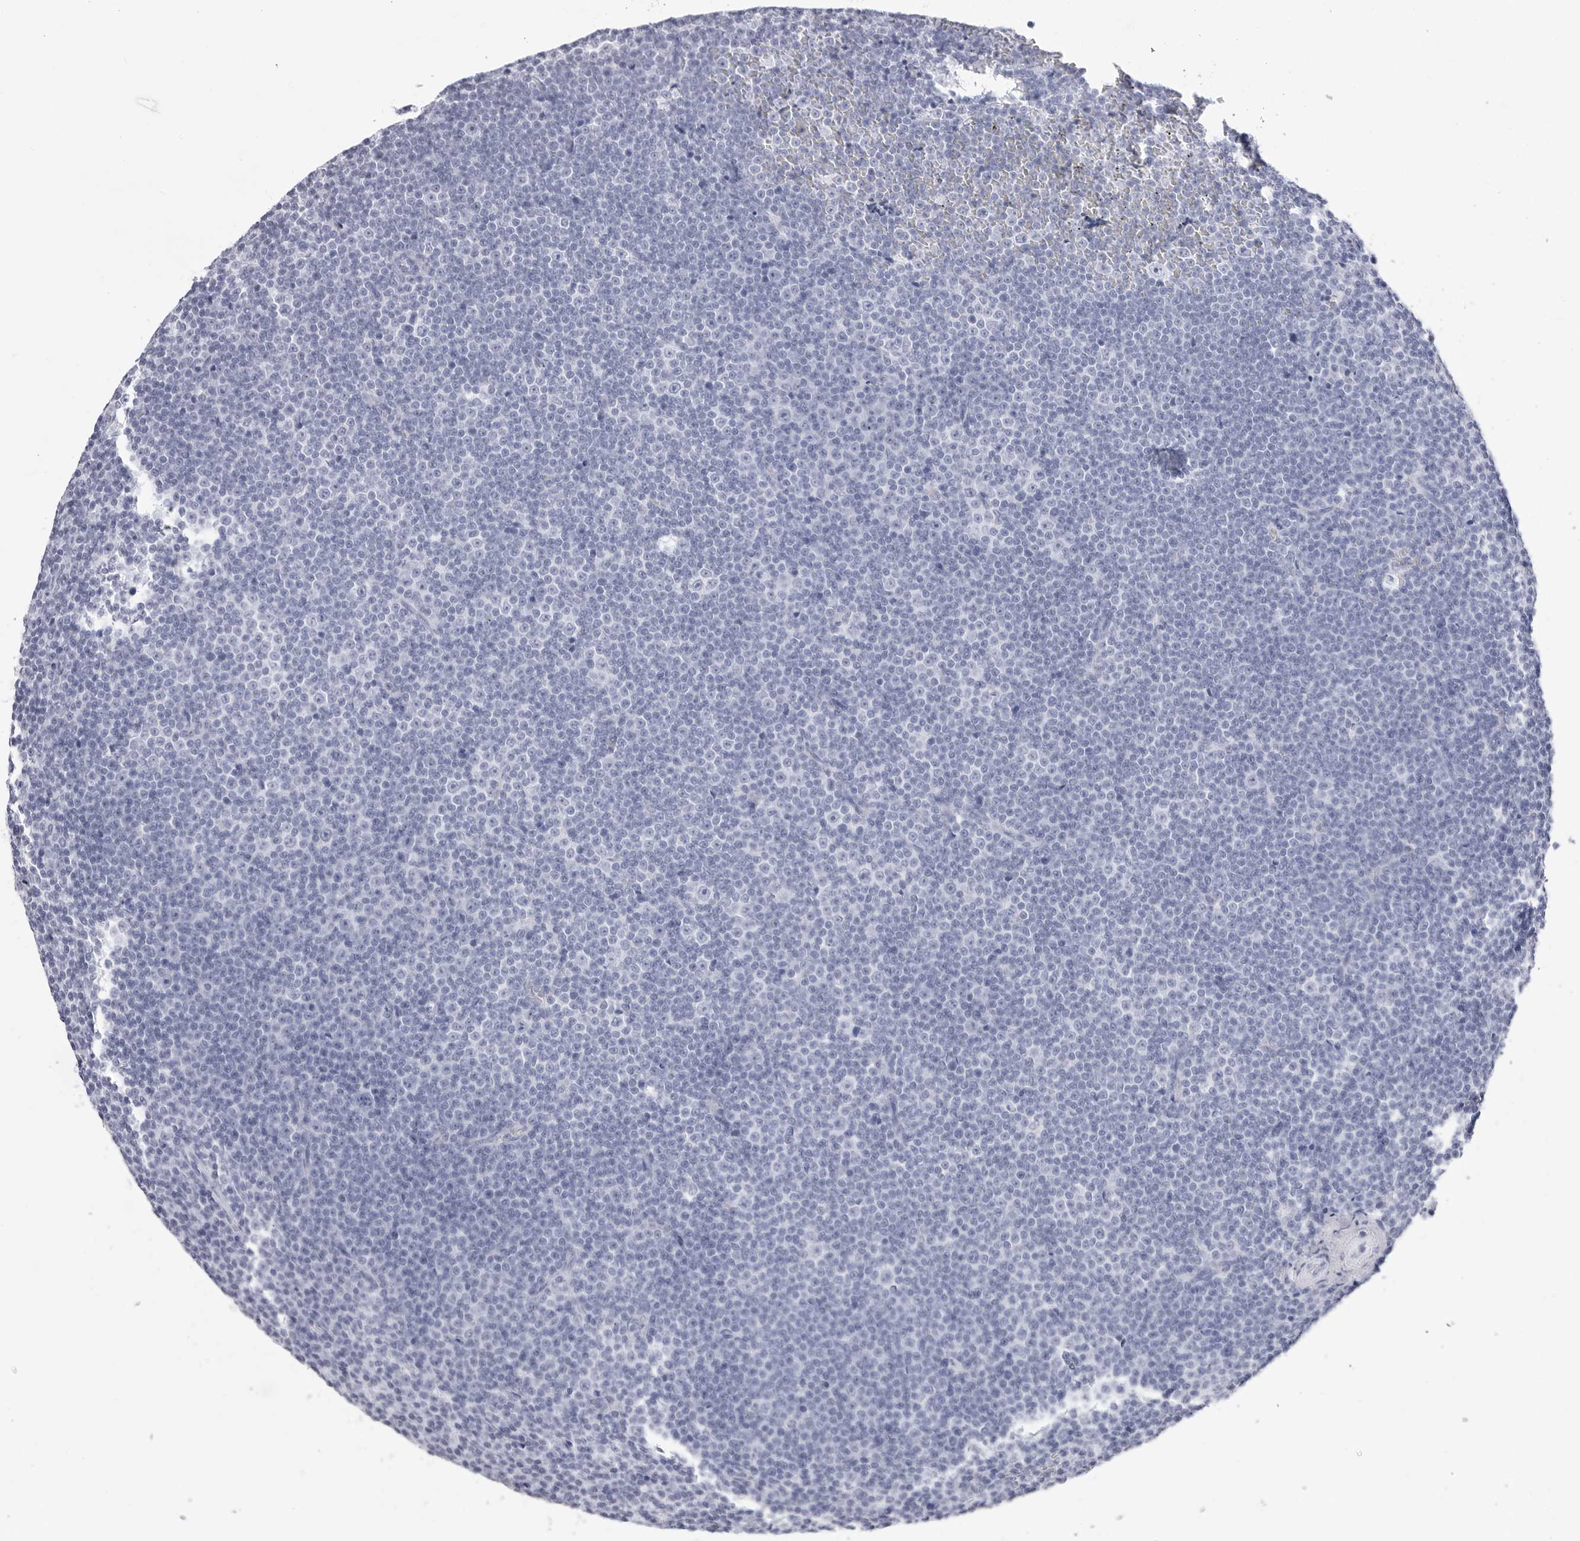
{"staining": {"intensity": "negative", "quantity": "none", "location": "none"}, "tissue": "lymphoma", "cell_type": "Tumor cells", "image_type": "cancer", "snomed": [{"axis": "morphology", "description": "Malignant lymphoma, non-Hodgkin's type, Low grade"}, {"axis": "topography", "description": "Lymph node"}], "caption": "Micrograph shows no significant protein expression in tumor cells of low-grade malignant lymphoma, non-Hodgkin's type.", "gene": "CST2", "patient": {"sex": "female", "age": 67}}